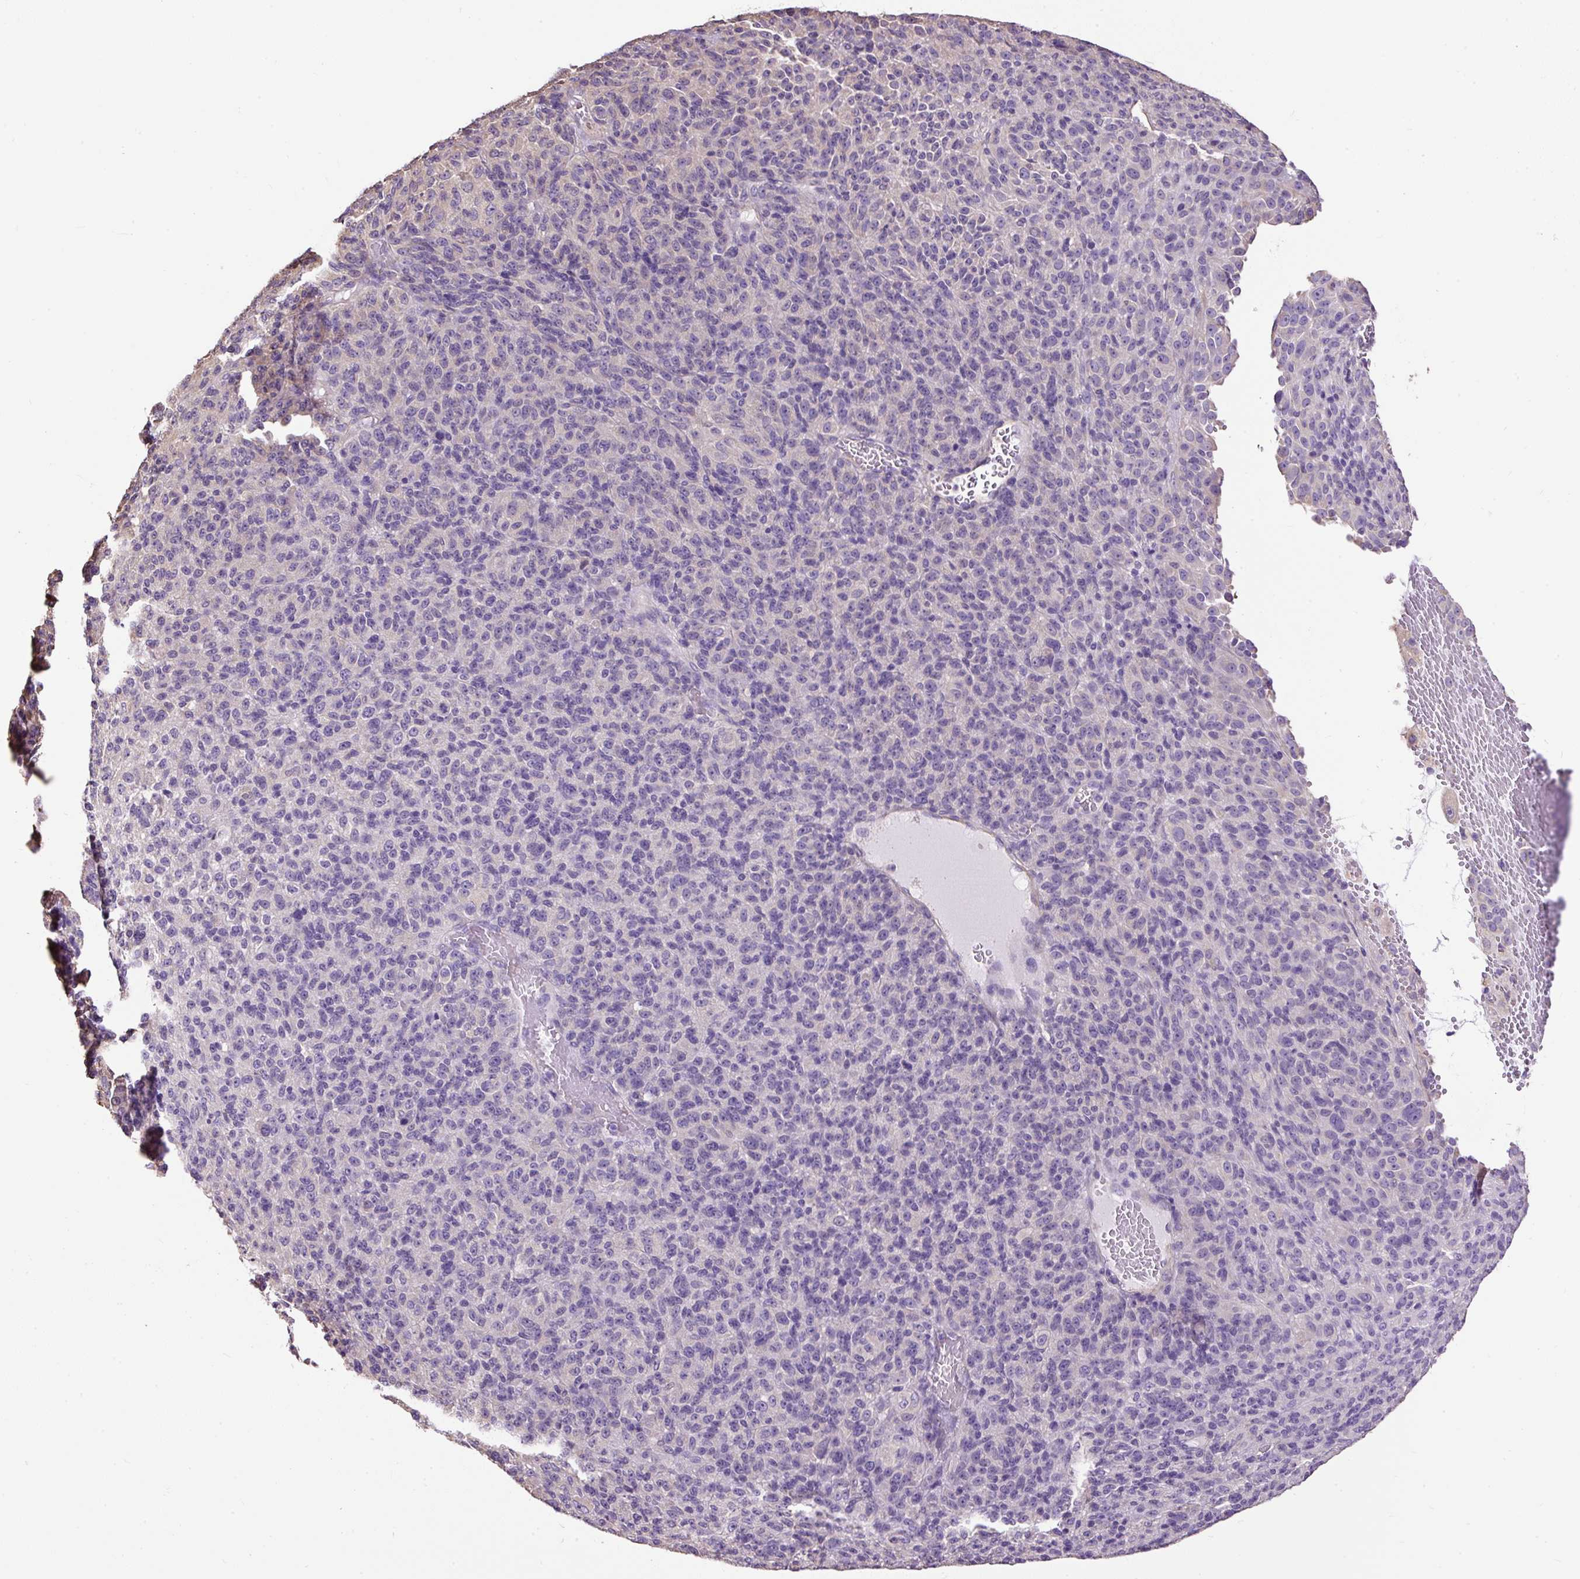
{"staining": {"intensity": "weak", "quantity": "<25%", "location": "cytoplasmic/membranous"}, "tissue": "melanoma", "cell_type": "Tumor cells", "image_type": "cancer", "snomed": [{"axis": "morphology", "description": "Malignant melanoma, Metastatic site"}, {"axis": "topography", "description": "Brain"}], "caption": "This is an immunohistochemistry image of malignant melanoma (metastatic site). There is no expression in tumor cells.", "gene": "PDIA2", "patient": {"sex": "female", "age": 56}}